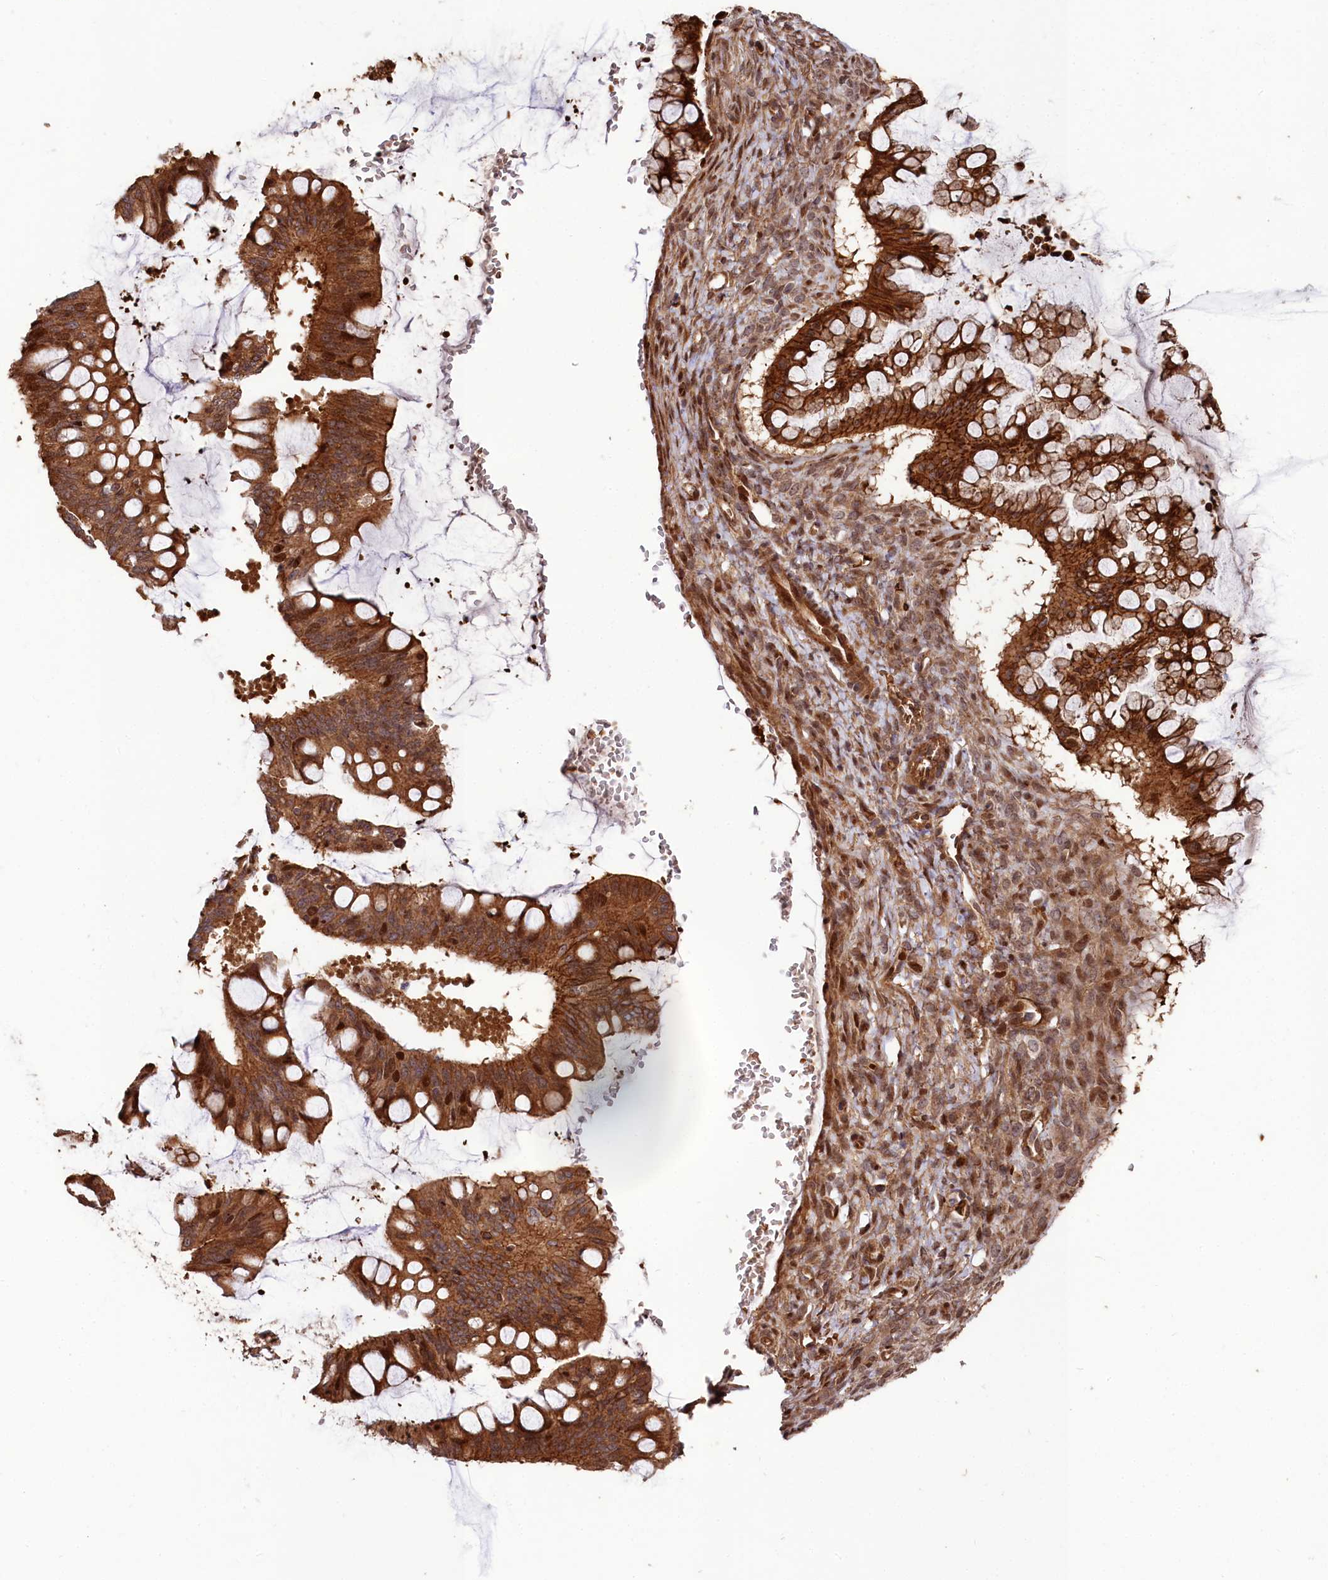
{"staining": {"intensity": "strong", "quantity": ">75%", "location": "cytoplasmic/membranous"}, "tissue": "ovarian cancer", "cell_type": "Tumor cells", "image_type": "cancer", "snomed": [{"axis": "morphology", "description": "Cystadenocarcinoma, mucinous, NOS"}, {"axis": "topography", "description": "Ovary"}], "caption": "Strong cytoplasmic/membranous positivity is present in about >75% of tumor cells in mucinous cystadenocarcinoma (ovarian).", "gene": "TNKS1BP1", "patient": {"sex": "female", "age": 73}}